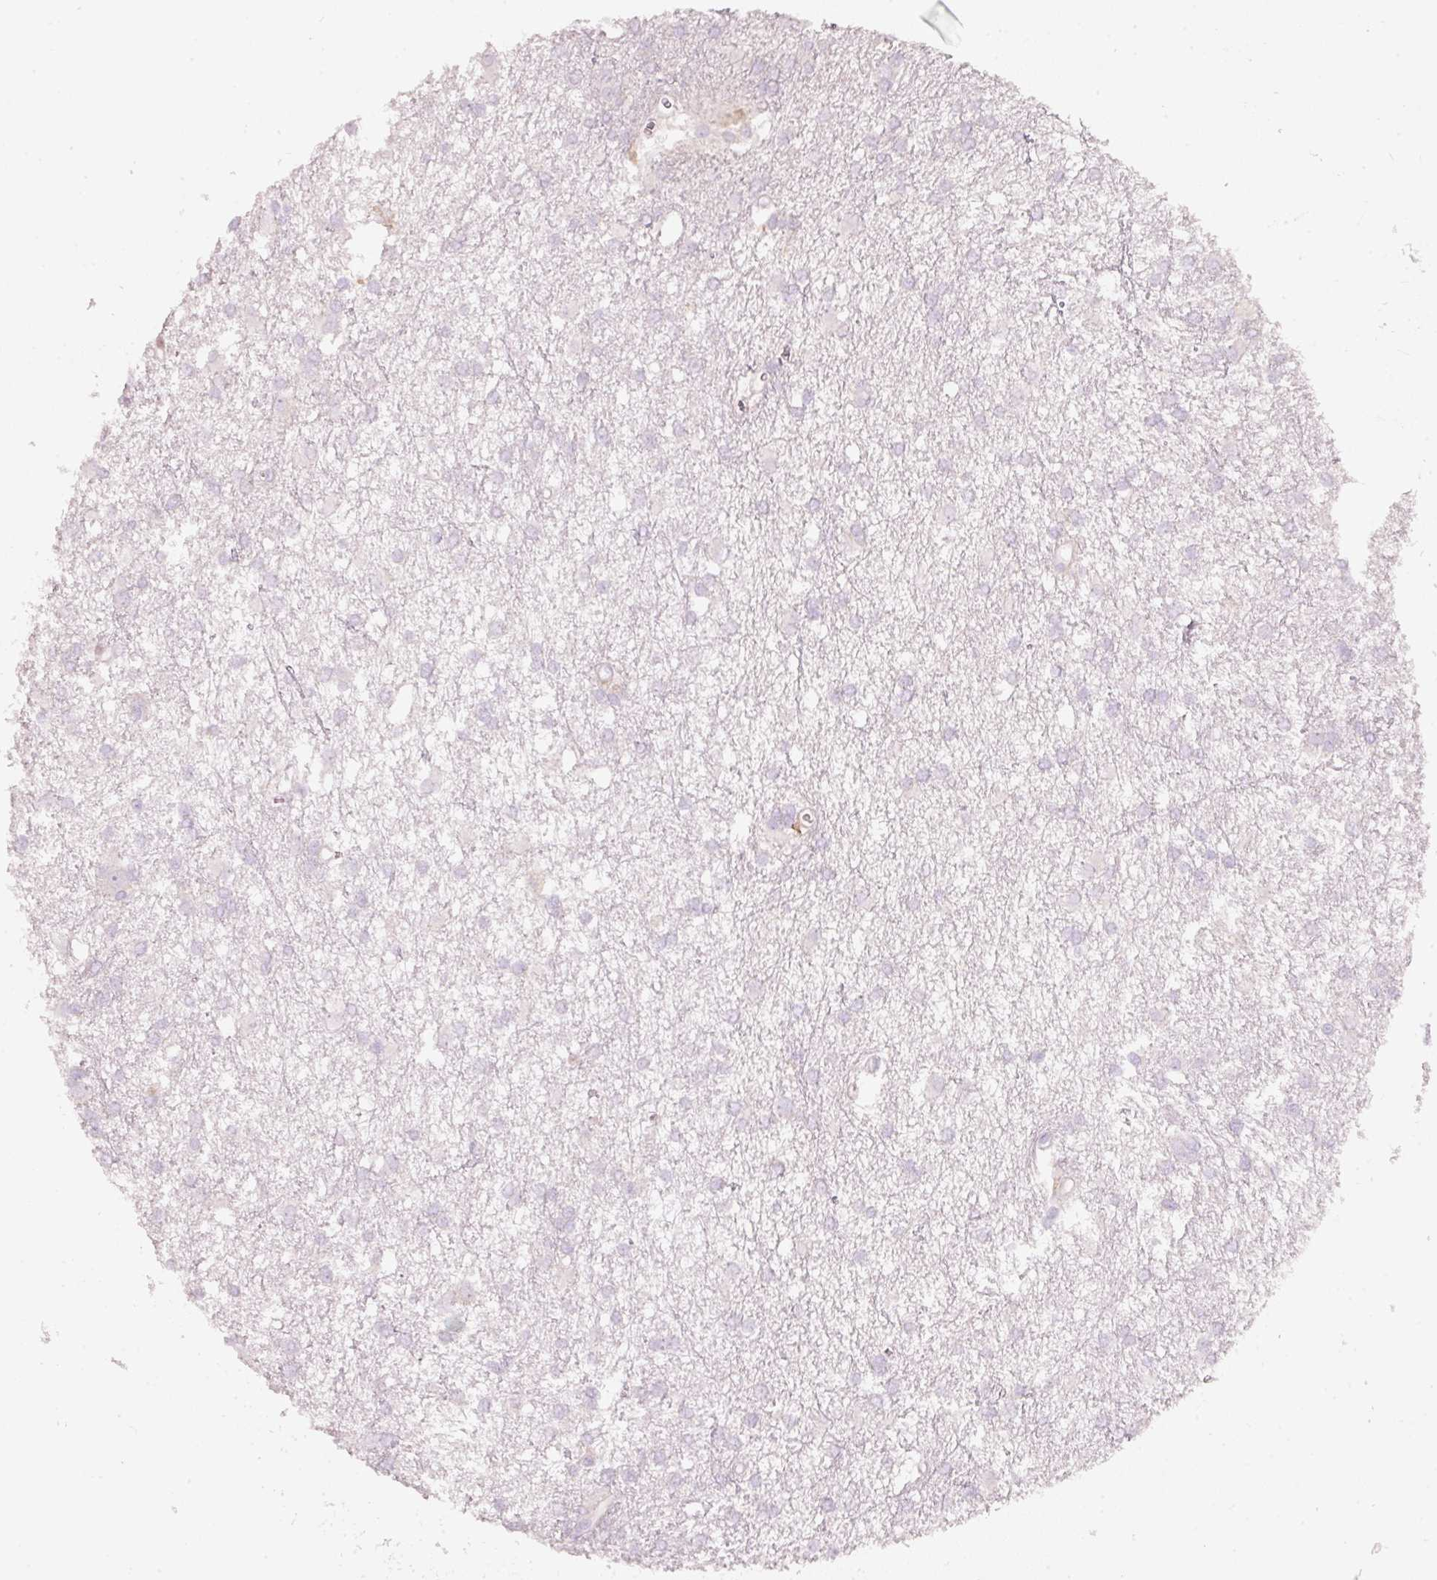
{"staining": {"intensity": "negative", "quantity": "none", "location": "none"}, "tissue": "glioma", "cell_type": "Tumor cells", "image_type": "cancer", "snomed": [{"axis": "morphology", "description": "Glioma, malignant, High grade"}, {"axis": "topography", "description": "Brain"}], "caption": "Tumor cells are negative for protein expression in human malignant glioma (high-grade).", "gene": "IQGAP2", "patient": {"sex": "male", "age": 48}}